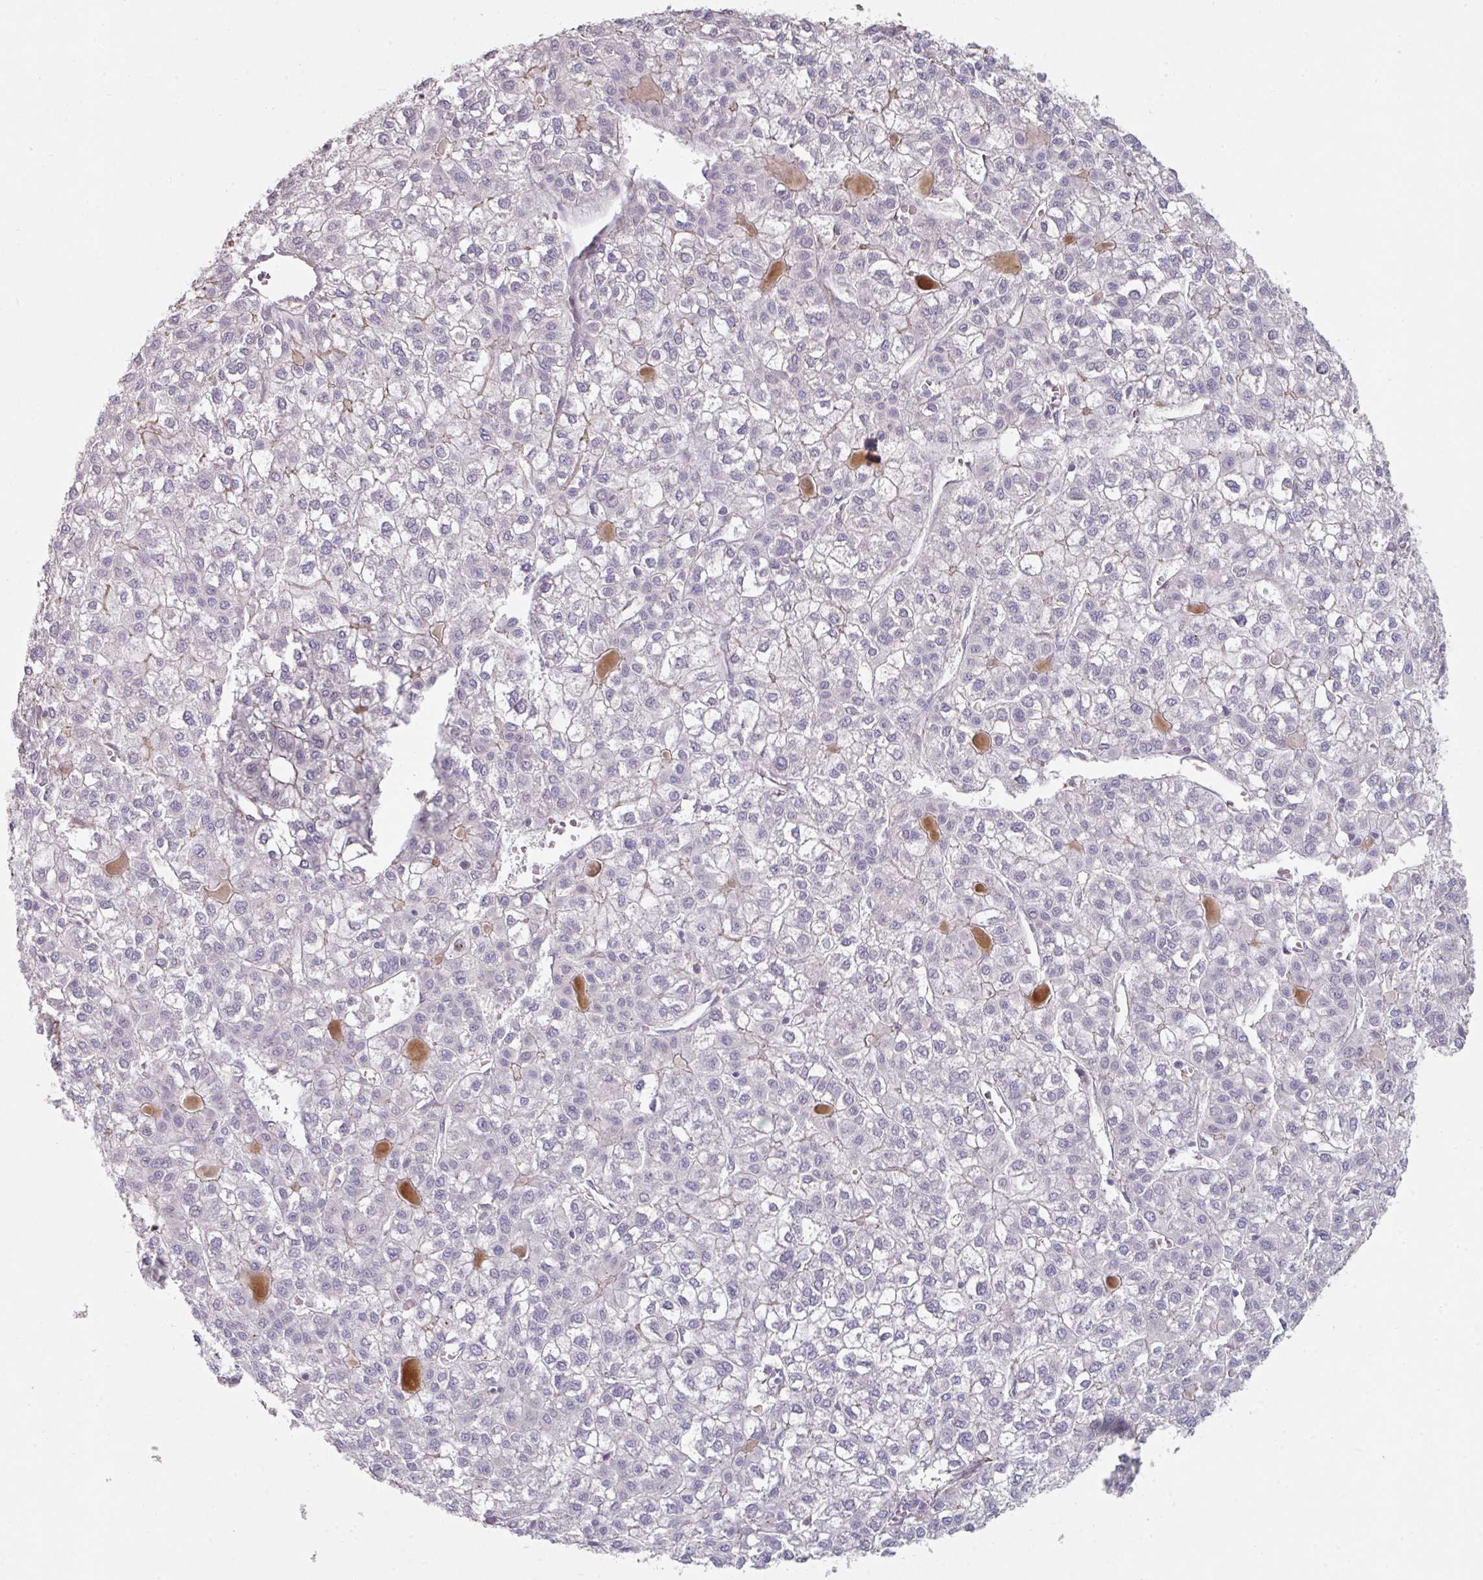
{"staining": {"intensity": "negative", "quantity": "none", "location": "none"}, "tissue": "liver cancer", "cell_type": "Tumor cells", "image_type": "cancer", "snomed": [{"axis": "morphology", "description": "Carcinoma, Hepatocellular, NOS"}, {"axis": "topography", "description": "Liver"}], "caption": "An IHC photomicrograph of liver cancer (hepatocellular carcinoma) is shown. There is no staining in tumor cells of liver cancer (hepatocellular carcinoma). (DAB (3,3'-diaminobenzidine) IHC with hematoxylin counter stain).", "gene": "WSB2", "patient": {"sex": "female", "age": 43}}